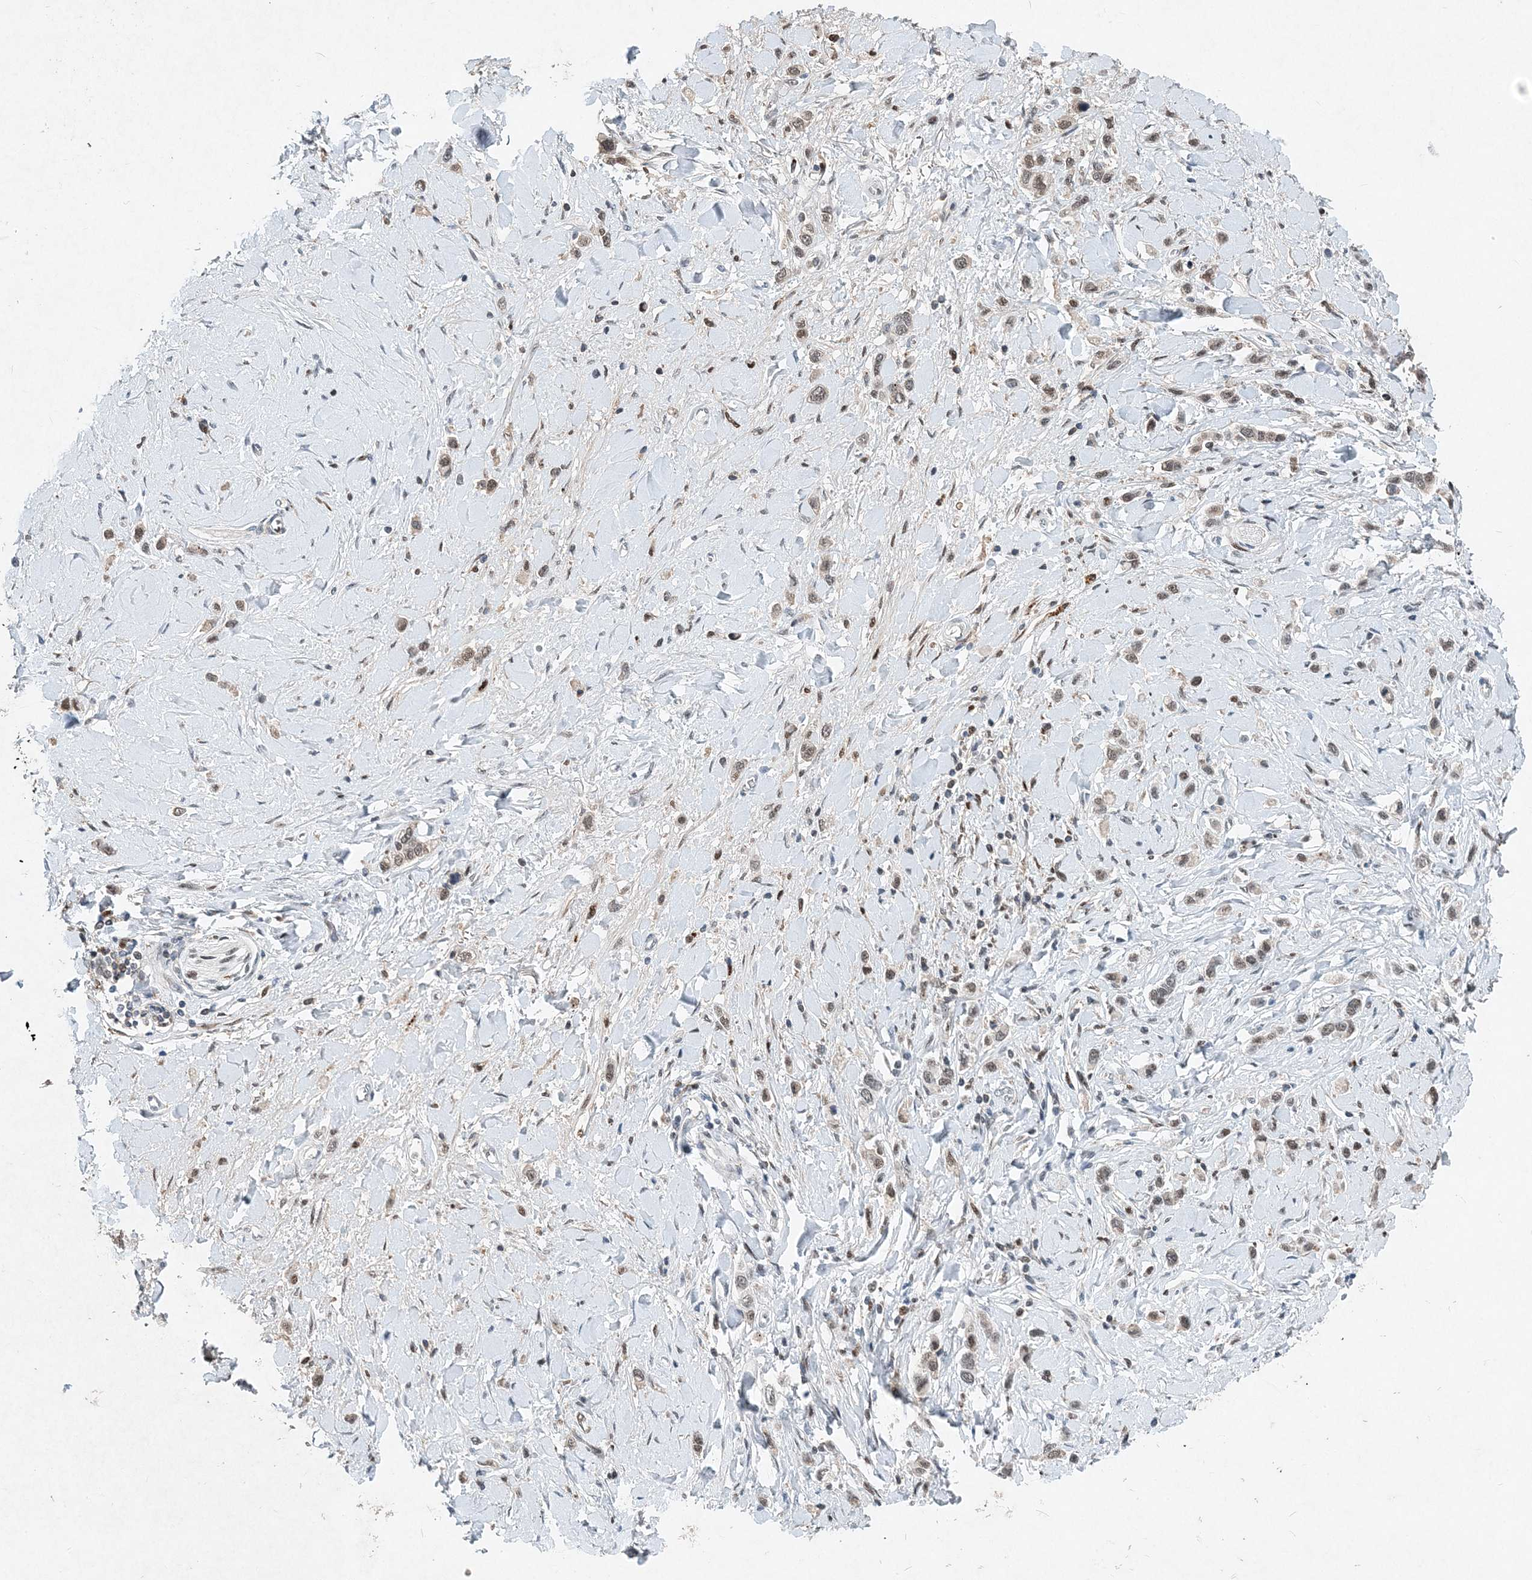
{"staining": {"intensity": "weak", "quantity": "<25%", "location": "nuclear"}, "tissue": "stomach cancer", "cell_type": "Tumor cells", "image_type": "cancer", "snomed": [{"axis": "morphology", "description": "Normal tissue, NOS"}, {"axis": "morphology", "description": "Adenocarcinoma, NOS"}, {"axis": "topography", "description": "Stomach, upper"}, {"axis": "topography", "description": "Stomach"}], "caption": "DAB immunohistochemical staining of stomach cancer (adenocarcinoma) exhibits no significant expression in tumor cells.", "gene": "KPNA4", "patient": {"sex": "female", "age": 65}}